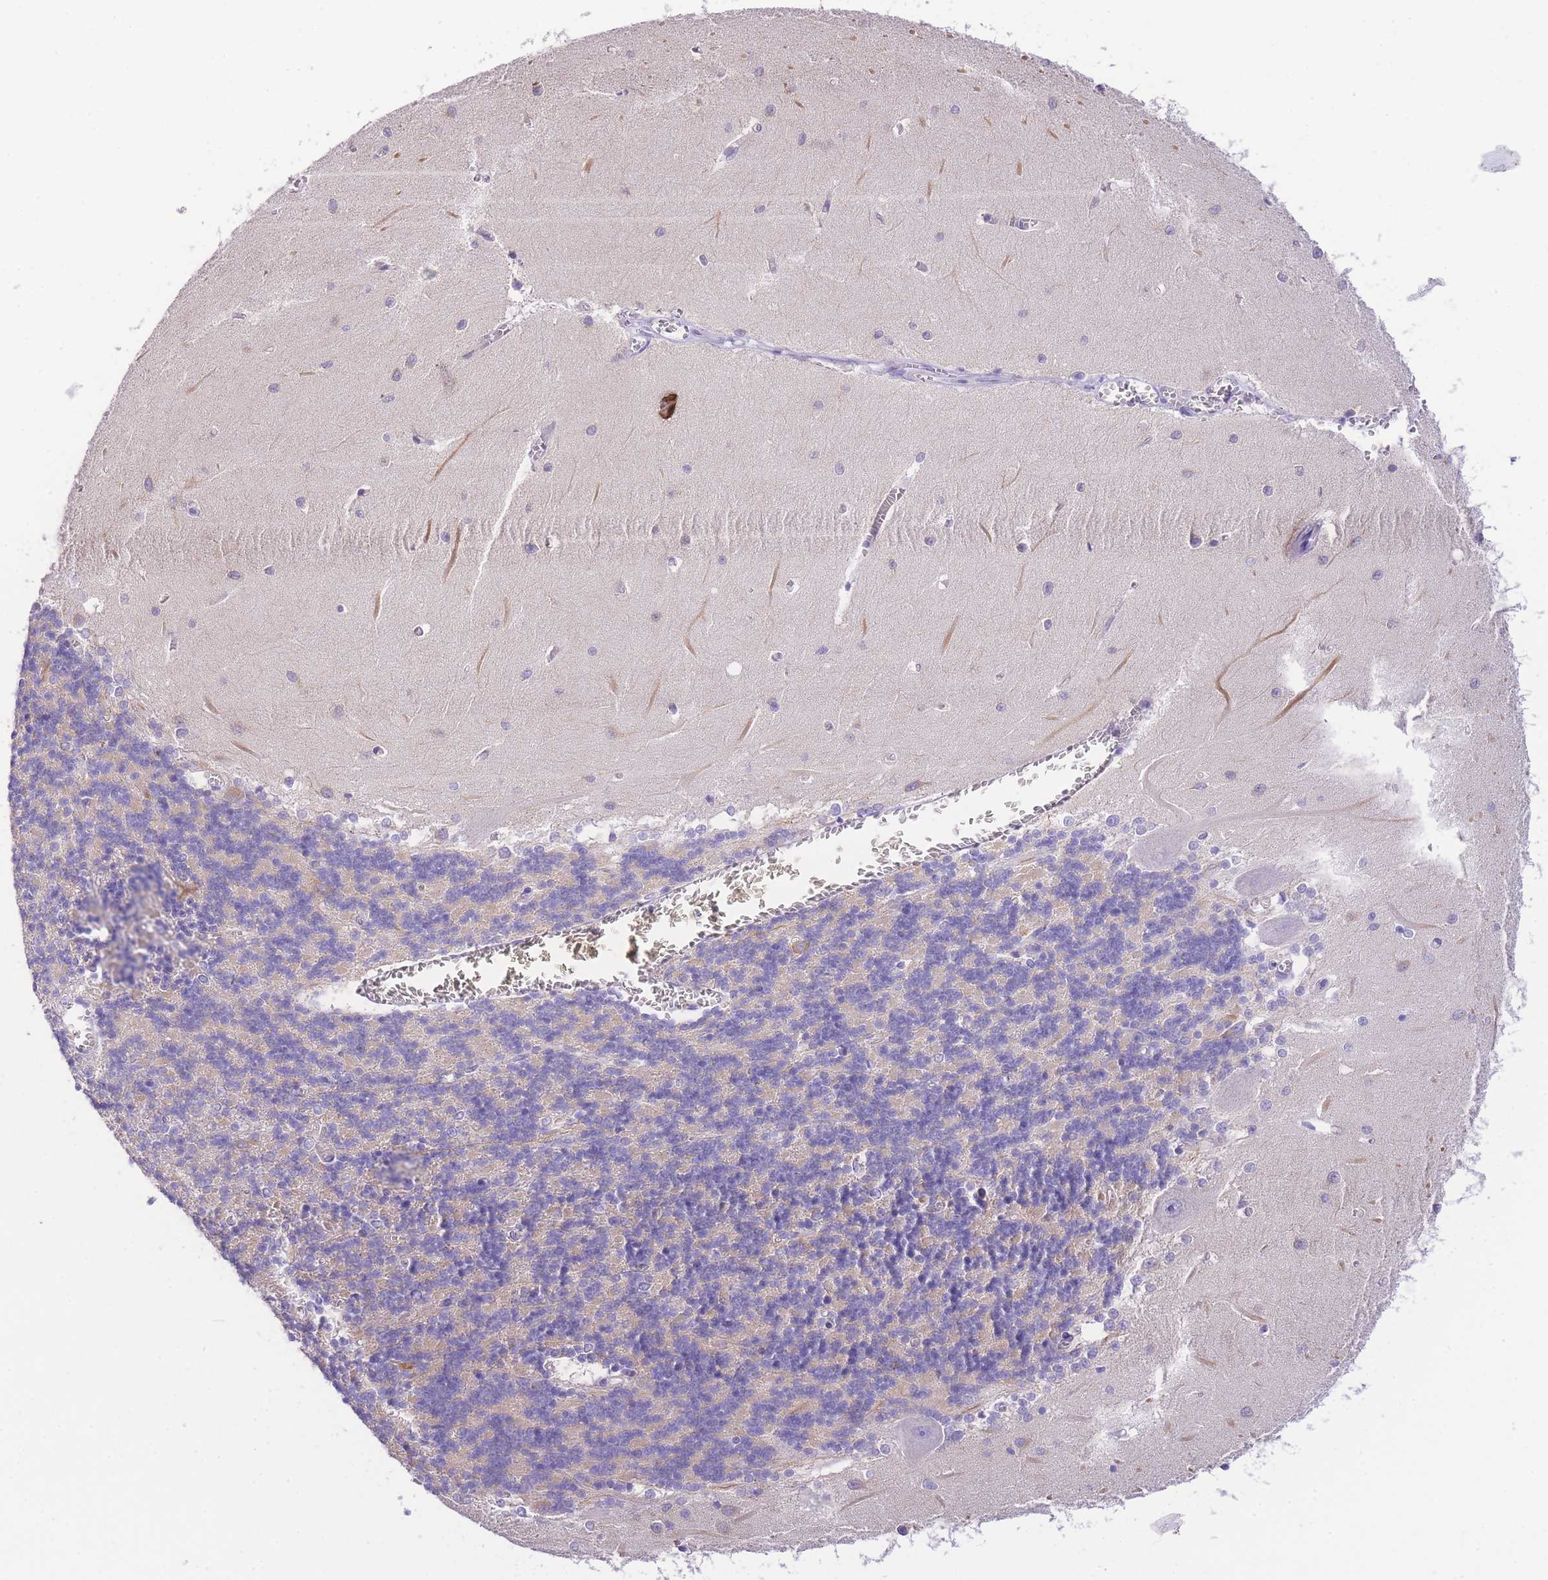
{"staining": {"intensity": "negative", "quantity": "none", "location": "none"}, "tissue": "cerebellum", "cell_type": "Cells in granular layer", "image_type": "normal", "snomed": [{"axis": "morphology", "description": "Normal tissue, NOS"}, {"axis": "topography", "description": "Cerebellum"}], "caption": "Immunohistochemistry of normal human cerebellum shows no expression in cells in granular layer. Nuclei are stained in blue.", "gene": "EPN2", "patient": {"sex": "male", "age": 37}}